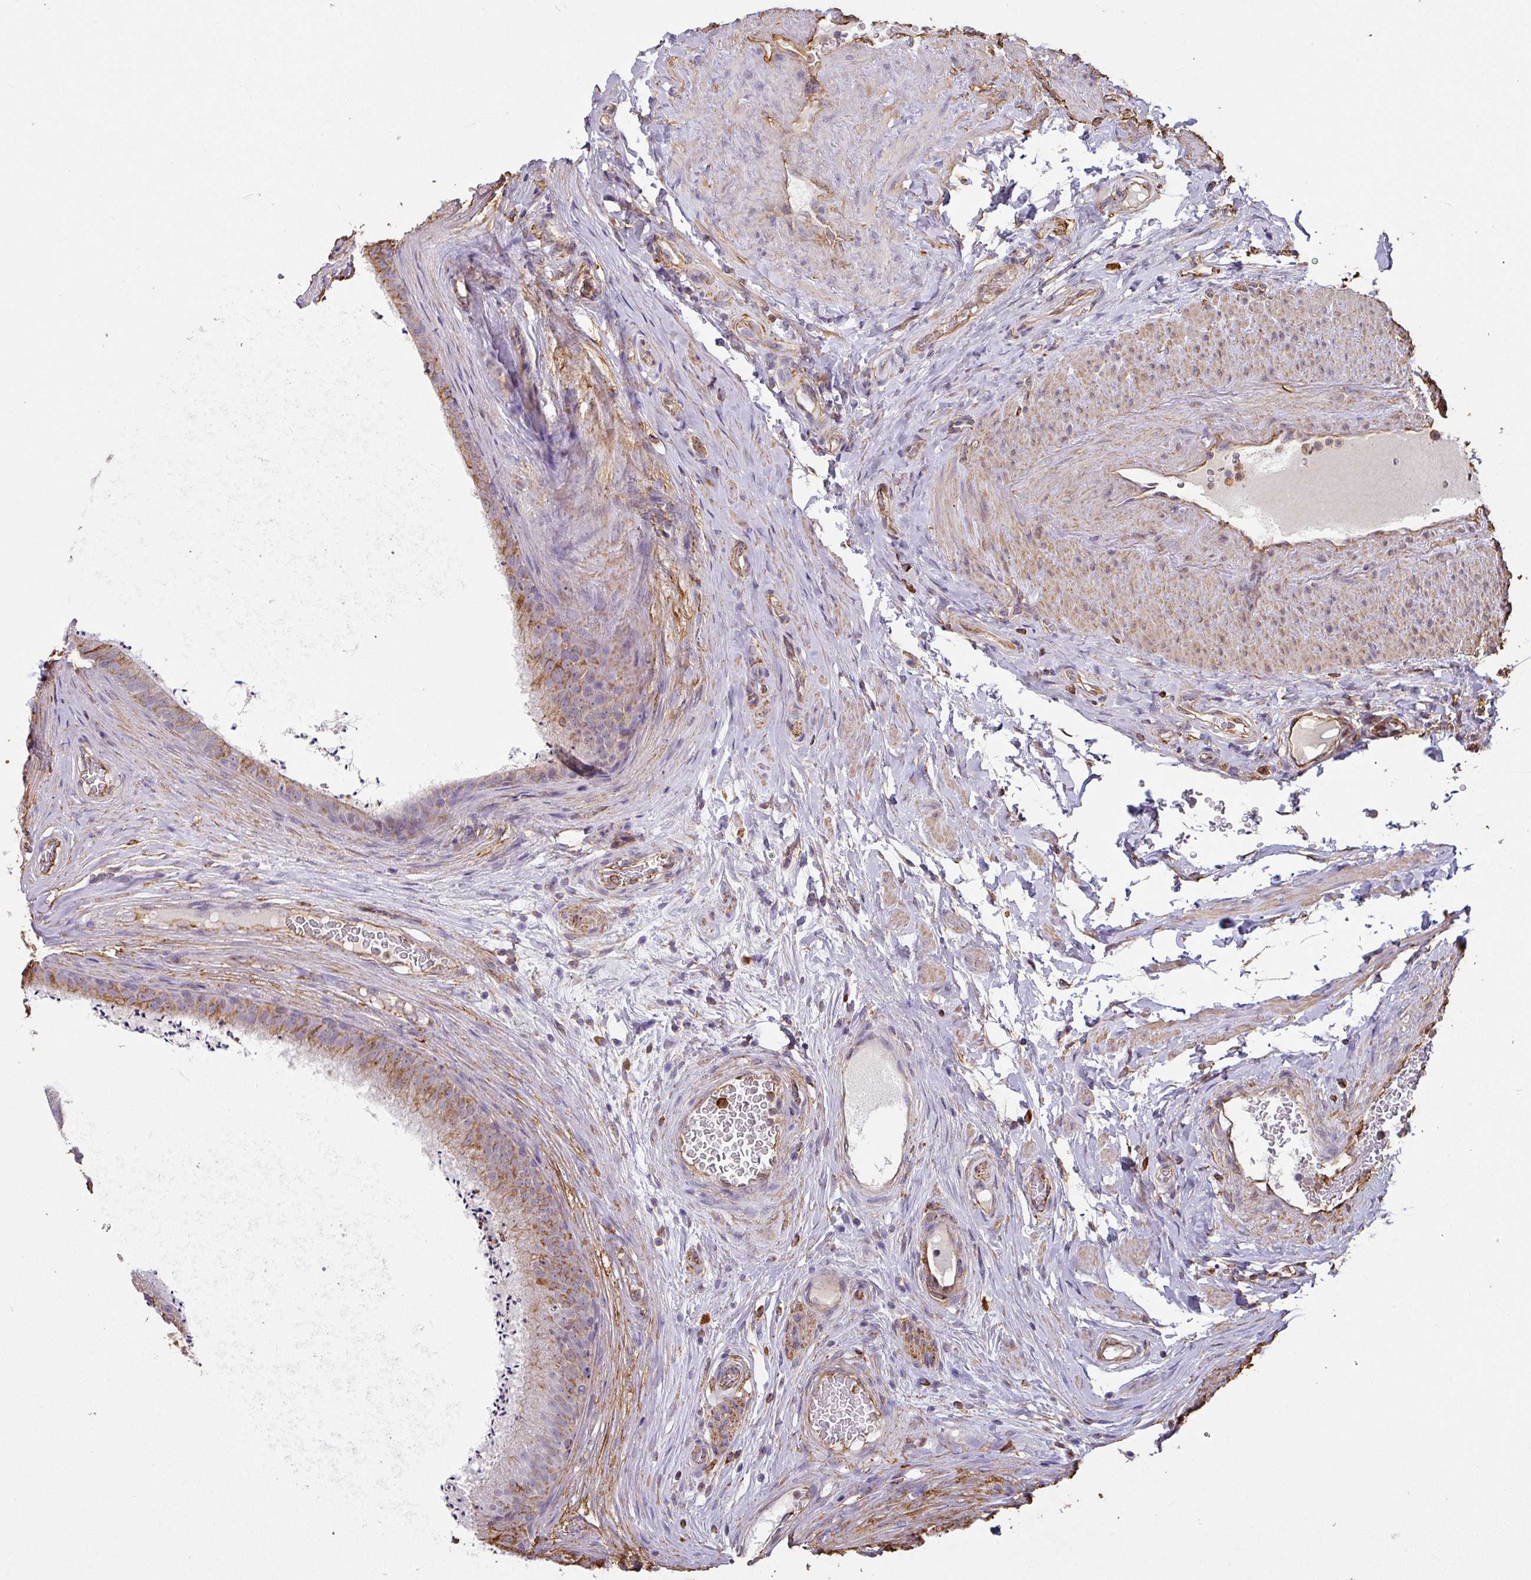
{"staining": {"intensity": "moderate", "quantity": "<25%", "location": "cytoplasmic/membranous"}, "tissue": "epididymis", "cell_type": "Glandular cells", "image_type": "normal", "snomed": [{"axis": "morphology", "description": "Normal tissue, NOS"}, {"axis": "topography", "description": "Testis"}, {"axis": "topography", "description": "Epididymis"}], "caption": "Immunohistochemistry photomicrograph of benign epididymis: epididymis stained using immunohistochemistry (IHC) exhibits low levels of moderate protein expression localized specifically in the cytoplasmic/membranous of glandular cells, appearing as a cytoplasmic/membranous brown color.", "gene": "ZNF280C", "patient": {"sex": "male", "age": 41}}